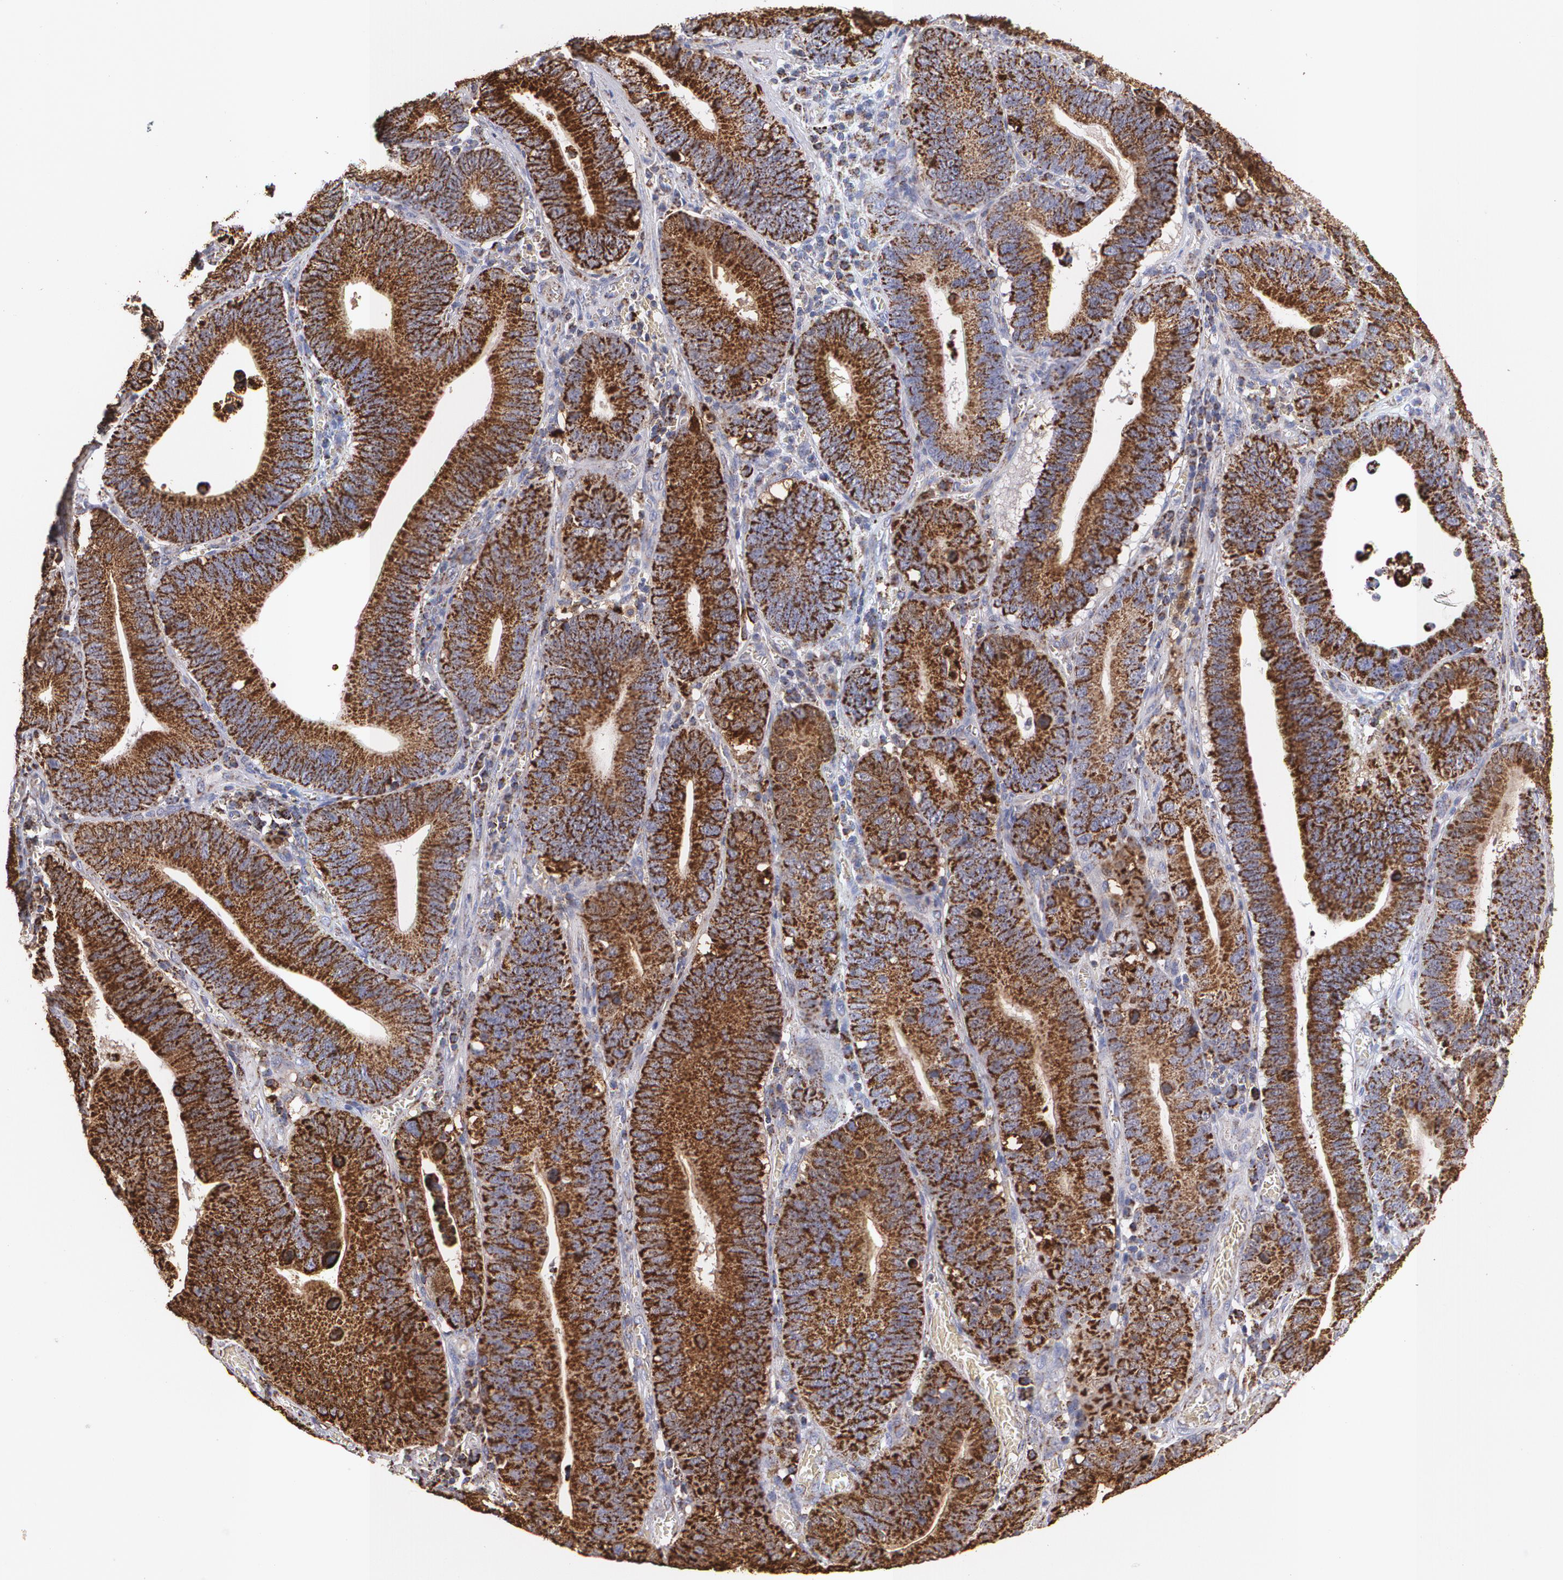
{"staining": {"intensity": "strong", "quantity": ">75%", "location": "cytoplasmic/membranous"}, "tissue": "stomach cancer", "cell_type": "Tumor cells", "image_type": "cancer", "snomed": [{"axis": "morphology", "description": "Adenocarcinoma, NOS"}, {"axis": "topography", "description": "Stomach"}, {"axis": "topography", "description": "Gastric cardia"}], "caption": "IHC (DAB (3,3'-diaminobenzidine)) staining of human stomach adenocarcinoma shows strong cytoplasmic/membranous protein positivity in approximately >75% of tumor cells.", "gene": "HSPD1", "patient": {"sex": "male", "age": 59}}